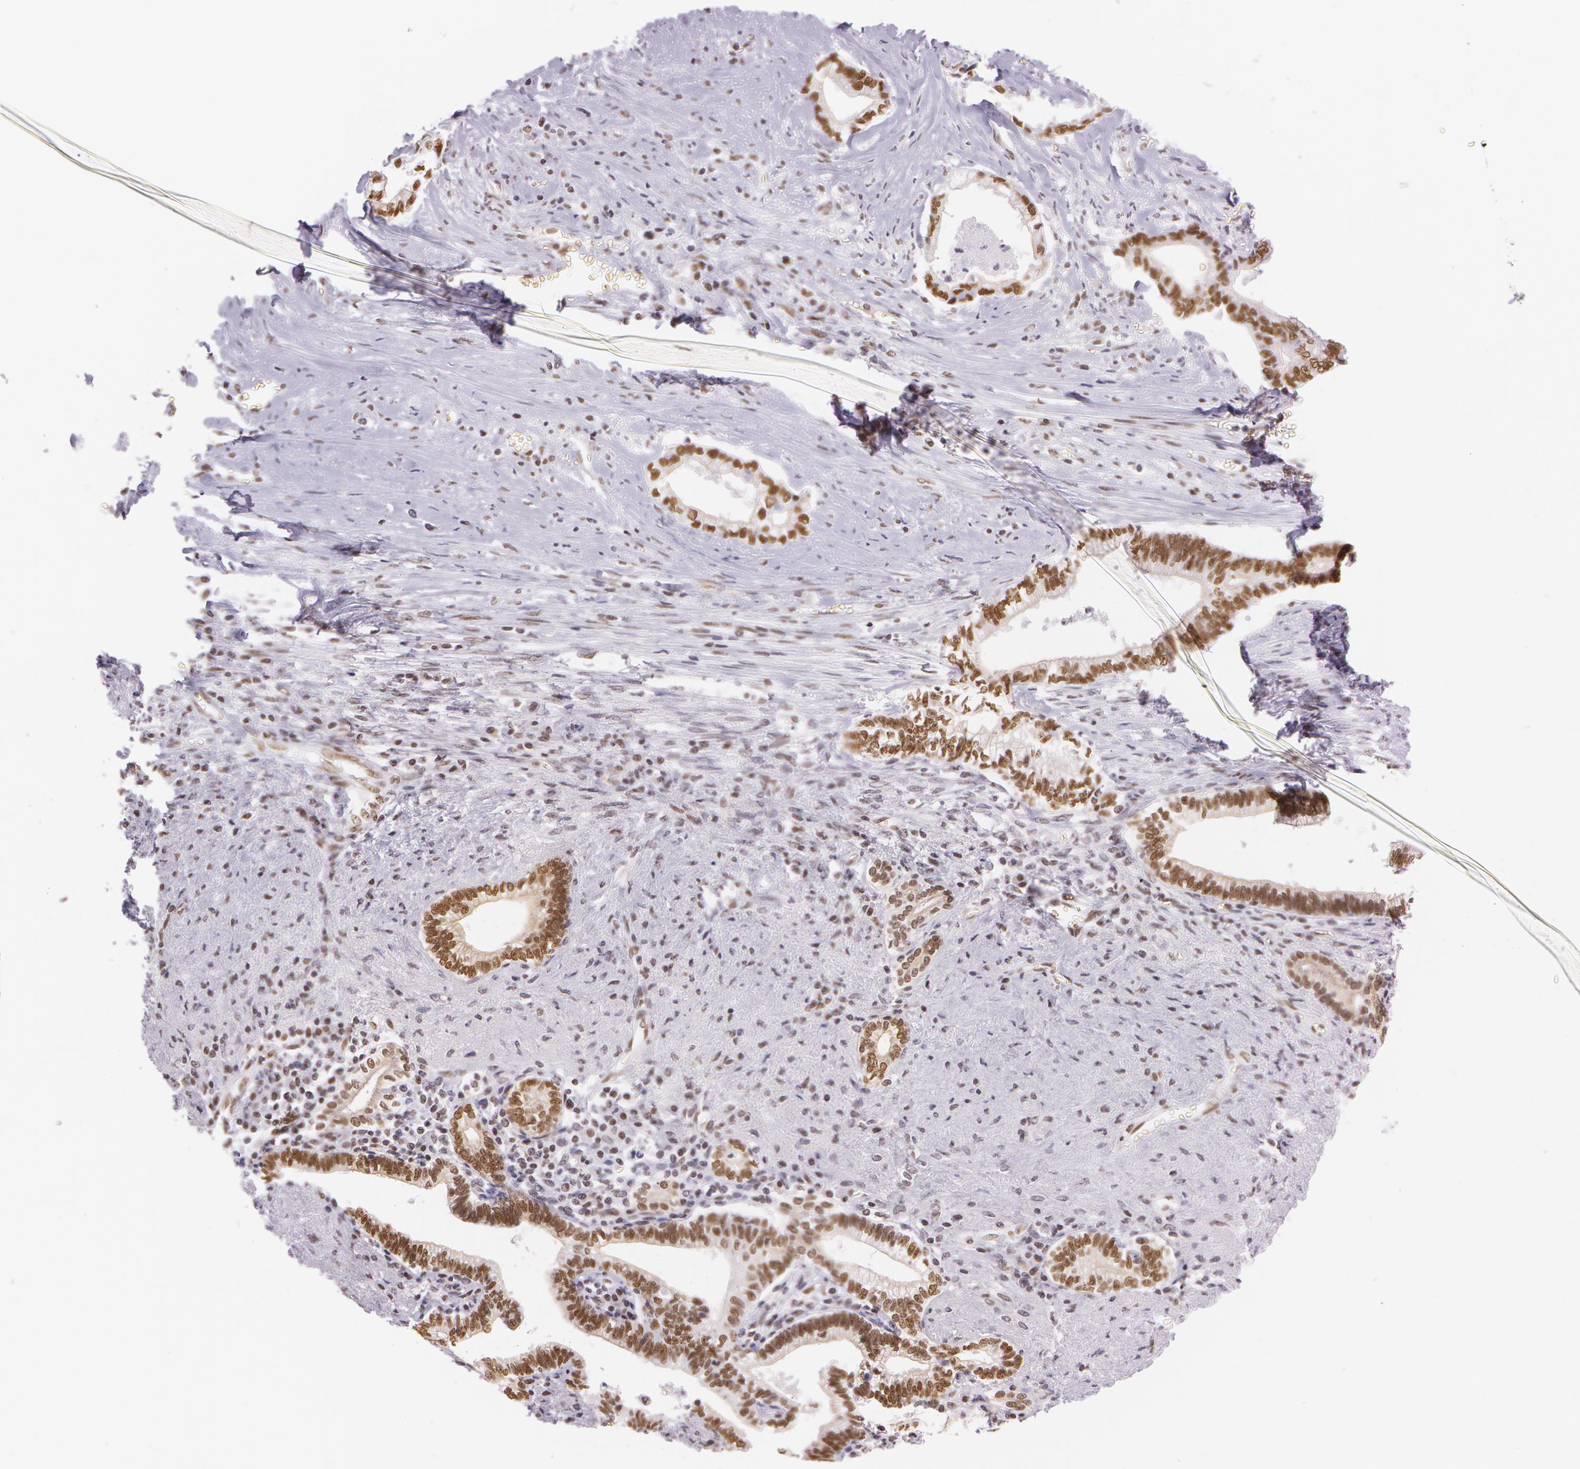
{"staining": {"intensity": "weak", "quantity": ">75%", "location": "cytoplasmic/membranous,nuclear"}, "tissue": "liver cancer", "cell_type": "Tumor cells", "image_type": "cancer", "snomed": [{"axis": "morphology", "description": "Cholangiocarcinoma"}, {"axis": "topography", "description": "Liver"}], "caption": "Tumor cells exhibit low levels of weak cytoplasmic/membranous and nuclear expression in approximately >75% of cells in human liver cancer. The staining is performed using DAB brown chromogen to label protein expression. The nuclei are counter-stained blue using hematoxylin.", "gene": "NBN", "patient": {"sex": "male", "age": 57}}